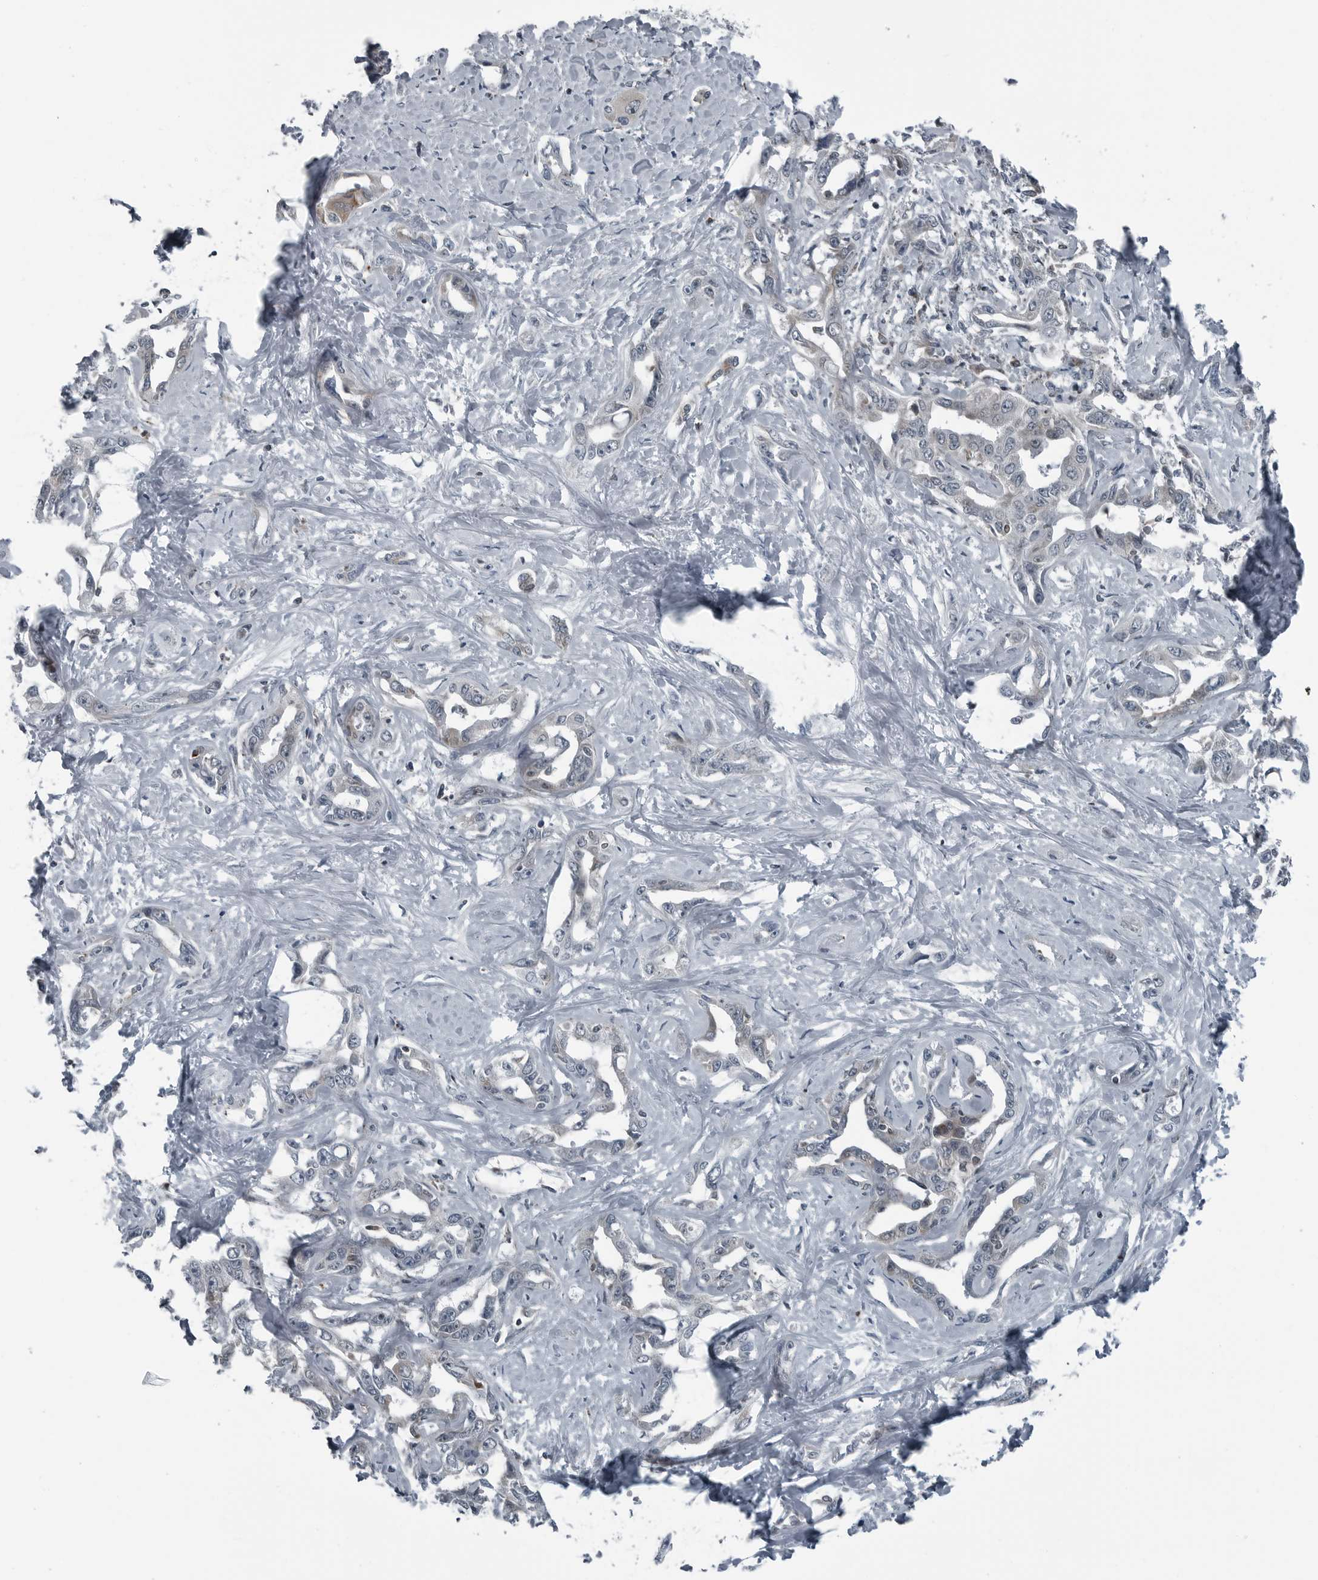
{"staining": {"intensity": "moderate", "quantity": "<25%", "location": "cytoplasmic/membranous"}, "tissue": "liver cancer", "cell_type": "Tumor cells", "image_type": "cancer", "snomed": [{"axis": "morphology", "description": "Cholangiocarcinoma"}, {"axis": "topography", "description": "Liver"}], "caption": "This image reveals liver cholangiocarcinoma stained with IHC to label a protein in brown. The cytoplasmic/membranous of tumor cells show moderate positivity for the protein. Nuclei are counter-stained blue.", "gene": "GAK", "patient": {"sex": "male", "age": 59}}